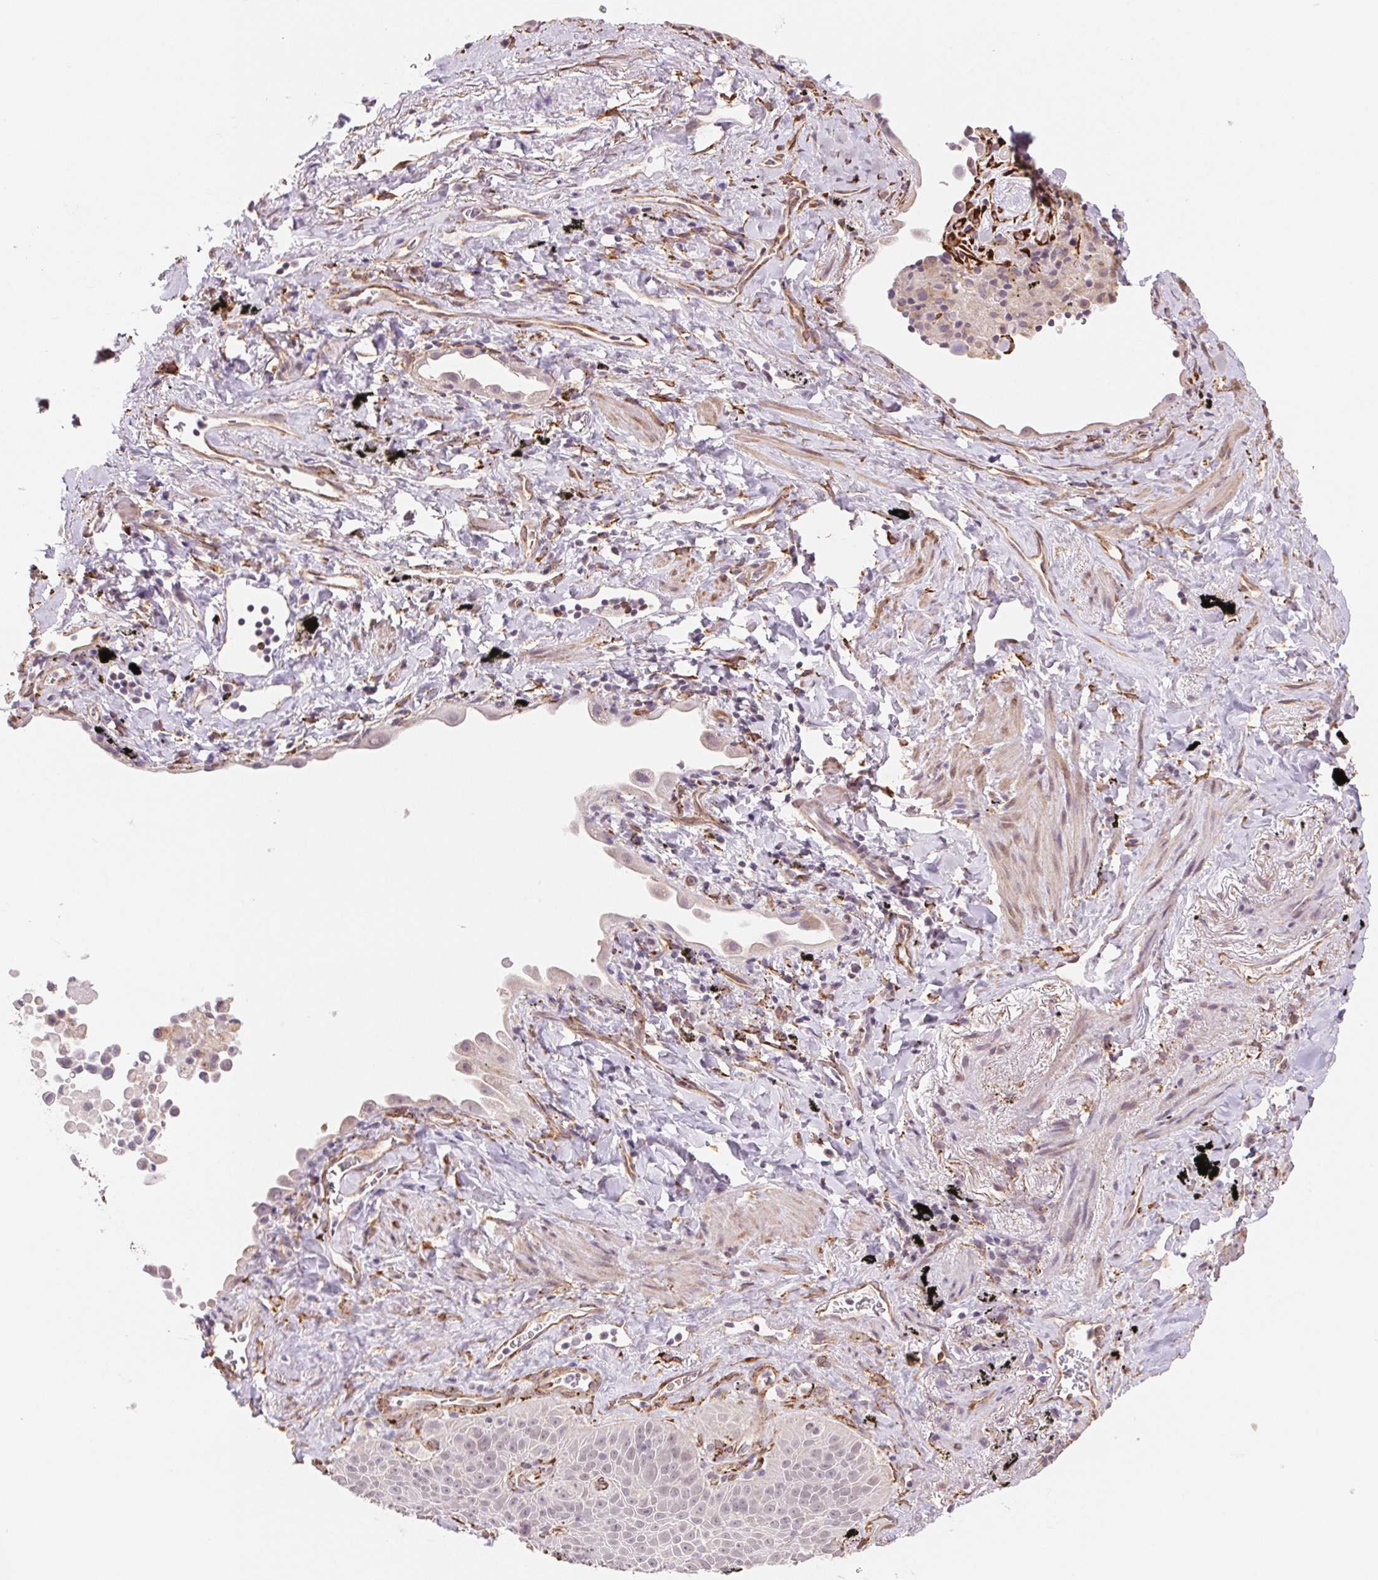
{"staining": {"intensity": "negative", "quantity": "none", "location": "none"}, "tissue": "lung cancer", "cell_type": "Tumor cells", "image_type": "cancer", "snomed": [{"axis": "morphology", "description": "Squamous cell carcinoma, NOS"}, {"axis": "morphology", "description": "Squamous cell carcinoma, metastatic, NOS"}, {"axis": "topography", "description": "Lymph node"}, {"axis": "topography", "description": "Lung"}], "caption": "High power microscopy photomicrograph of an IHC photomicrograph of metastatic squamous cell carcinoma (lung), revealing no significant expression in tumor cells. (Brightfield microscopy of DAB immunohistochemistry (IHC) at high magnification).", "gene": "FKBP10", "patient": {"sex": "female", "age": 62}}